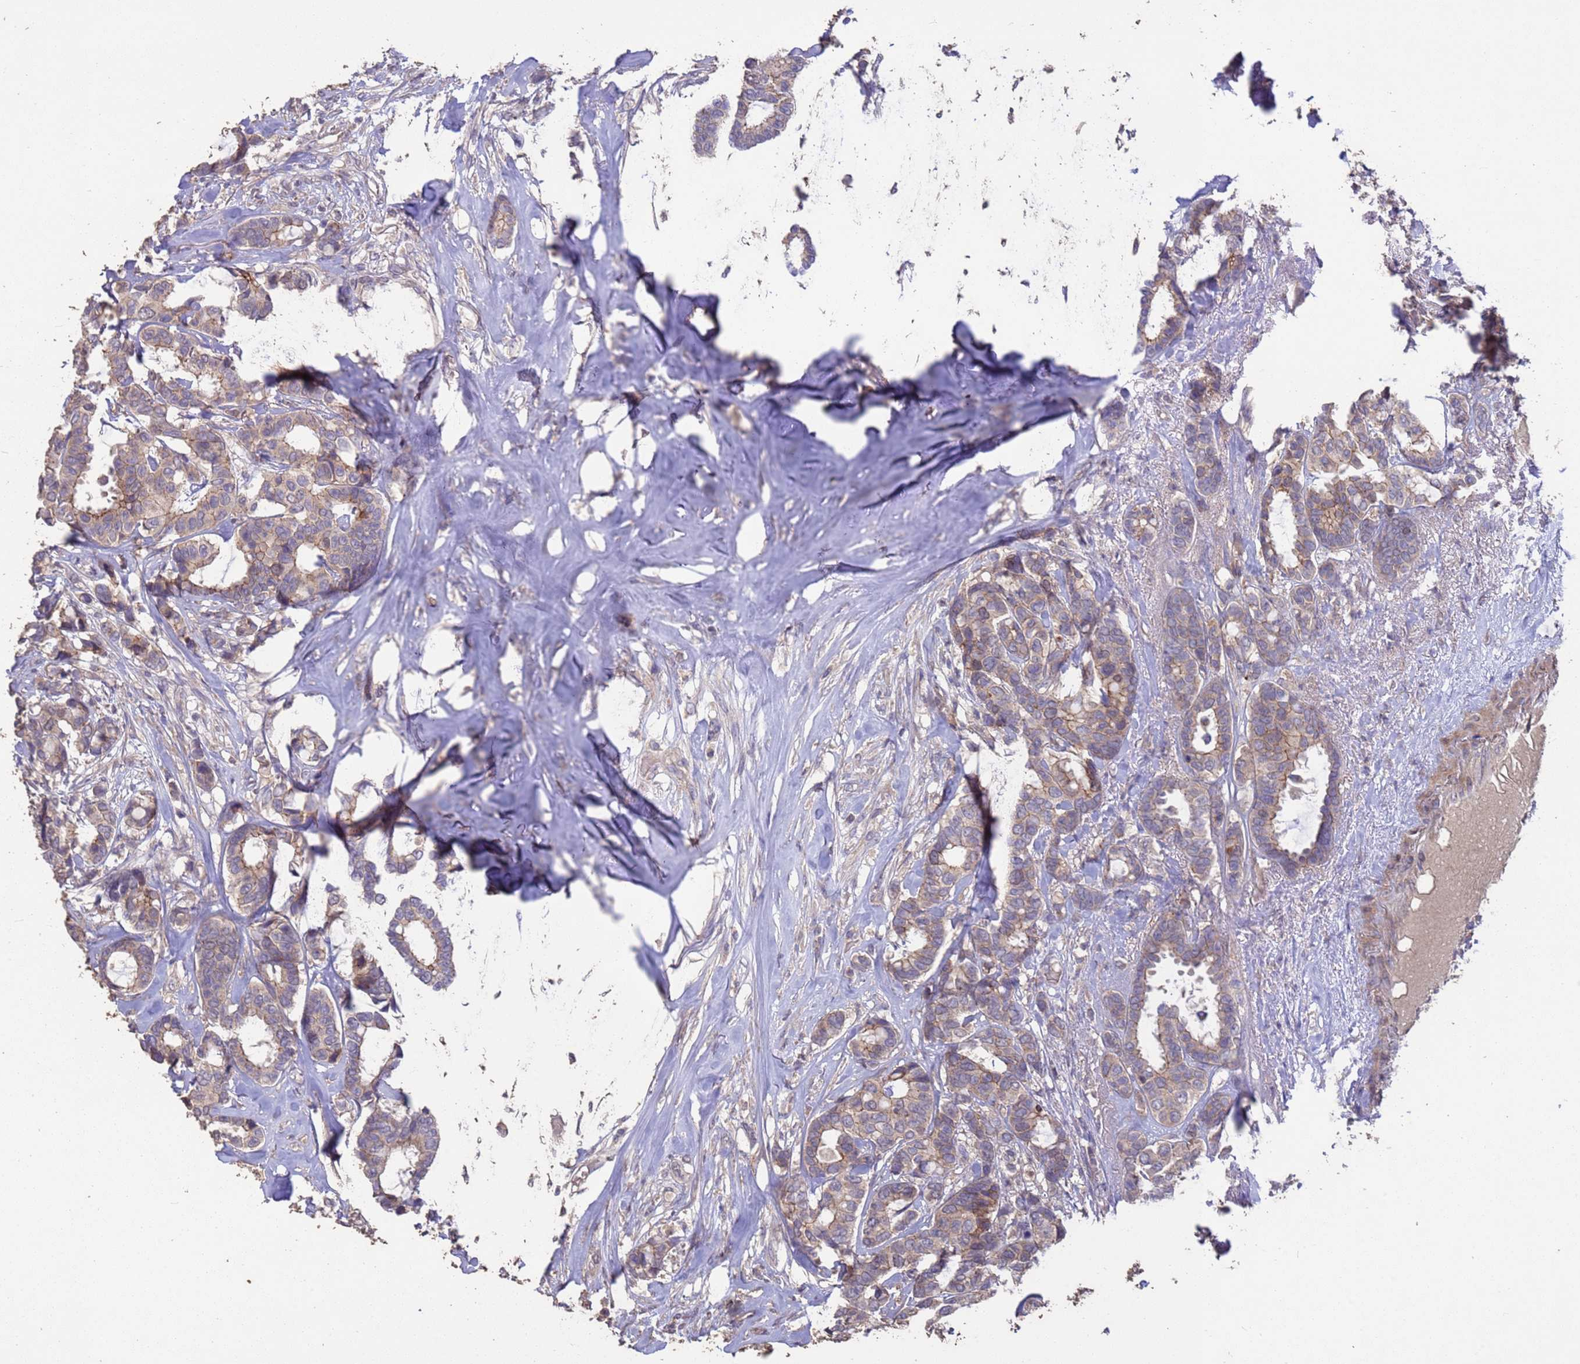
{"staining": {"intensity": "moderate", "quantity": "25%-75%", "location": "cytoplasmic/membranous"}, "tissue": "breast cancer", "cell_type": "Tumor cells", "image_type": "cancer", "snomed": [{"axis": "morphology", "description": "Duct carcinoma"}, {"axis": "topography", "description": "Breast"}], "caption": "Immunohistochemistry photomicrograph of neoplastic tissue: breast cancer (infiltrating ductal carcinoma) stained using immunohistochemistry exhibits medium levels of moderate protein expression localized specifically in the cytoplasmic/membranous of tumor cells, appearing as a cytoplasmic/membranous brown color.", "gene": "SLC9B2", "patient": {"sex": "female", "age": 87}}